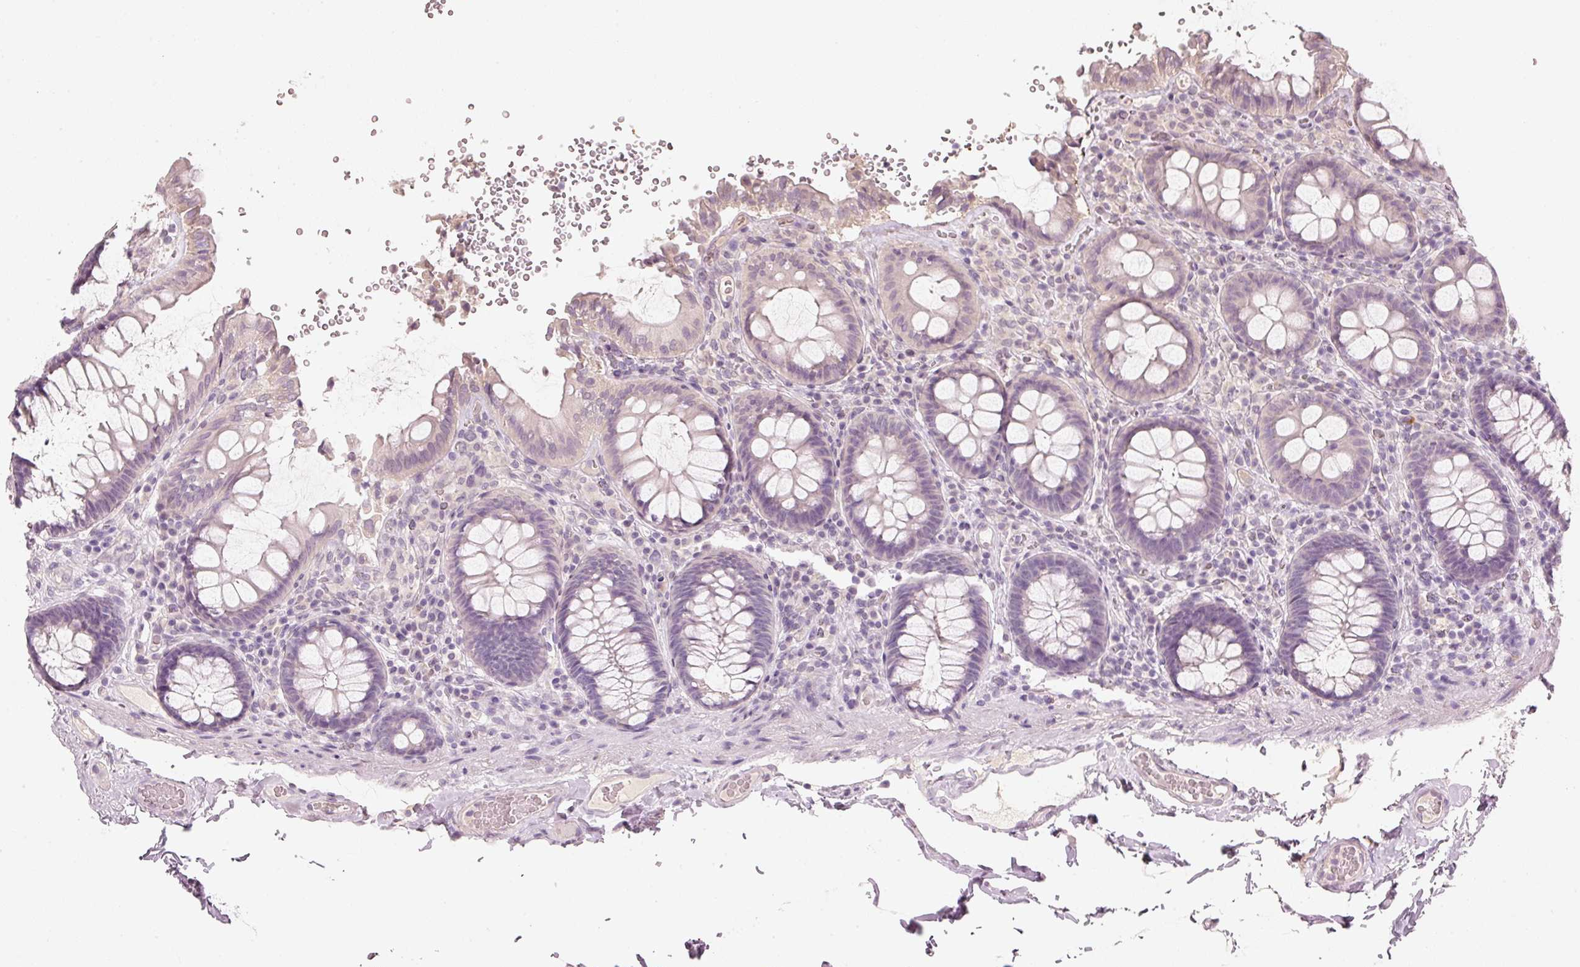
{"staining": {"intensity": "negative", "quantity": "none", "location": "none"}, "tissue": "colon", "cell_type": "Endothelial cells", "image_type": "normal", "snomed": [{"axis": "morphology", "description": "Normal tissue, NOS"}, {"axis": "topography", "description": "Colon"}], "caption": "DAB immunohistochemical staining of benign colon reveals no significant staining in endothelial cells.", "gene": "STEAP1", "patient": {"sex": "male", "age": 84}}